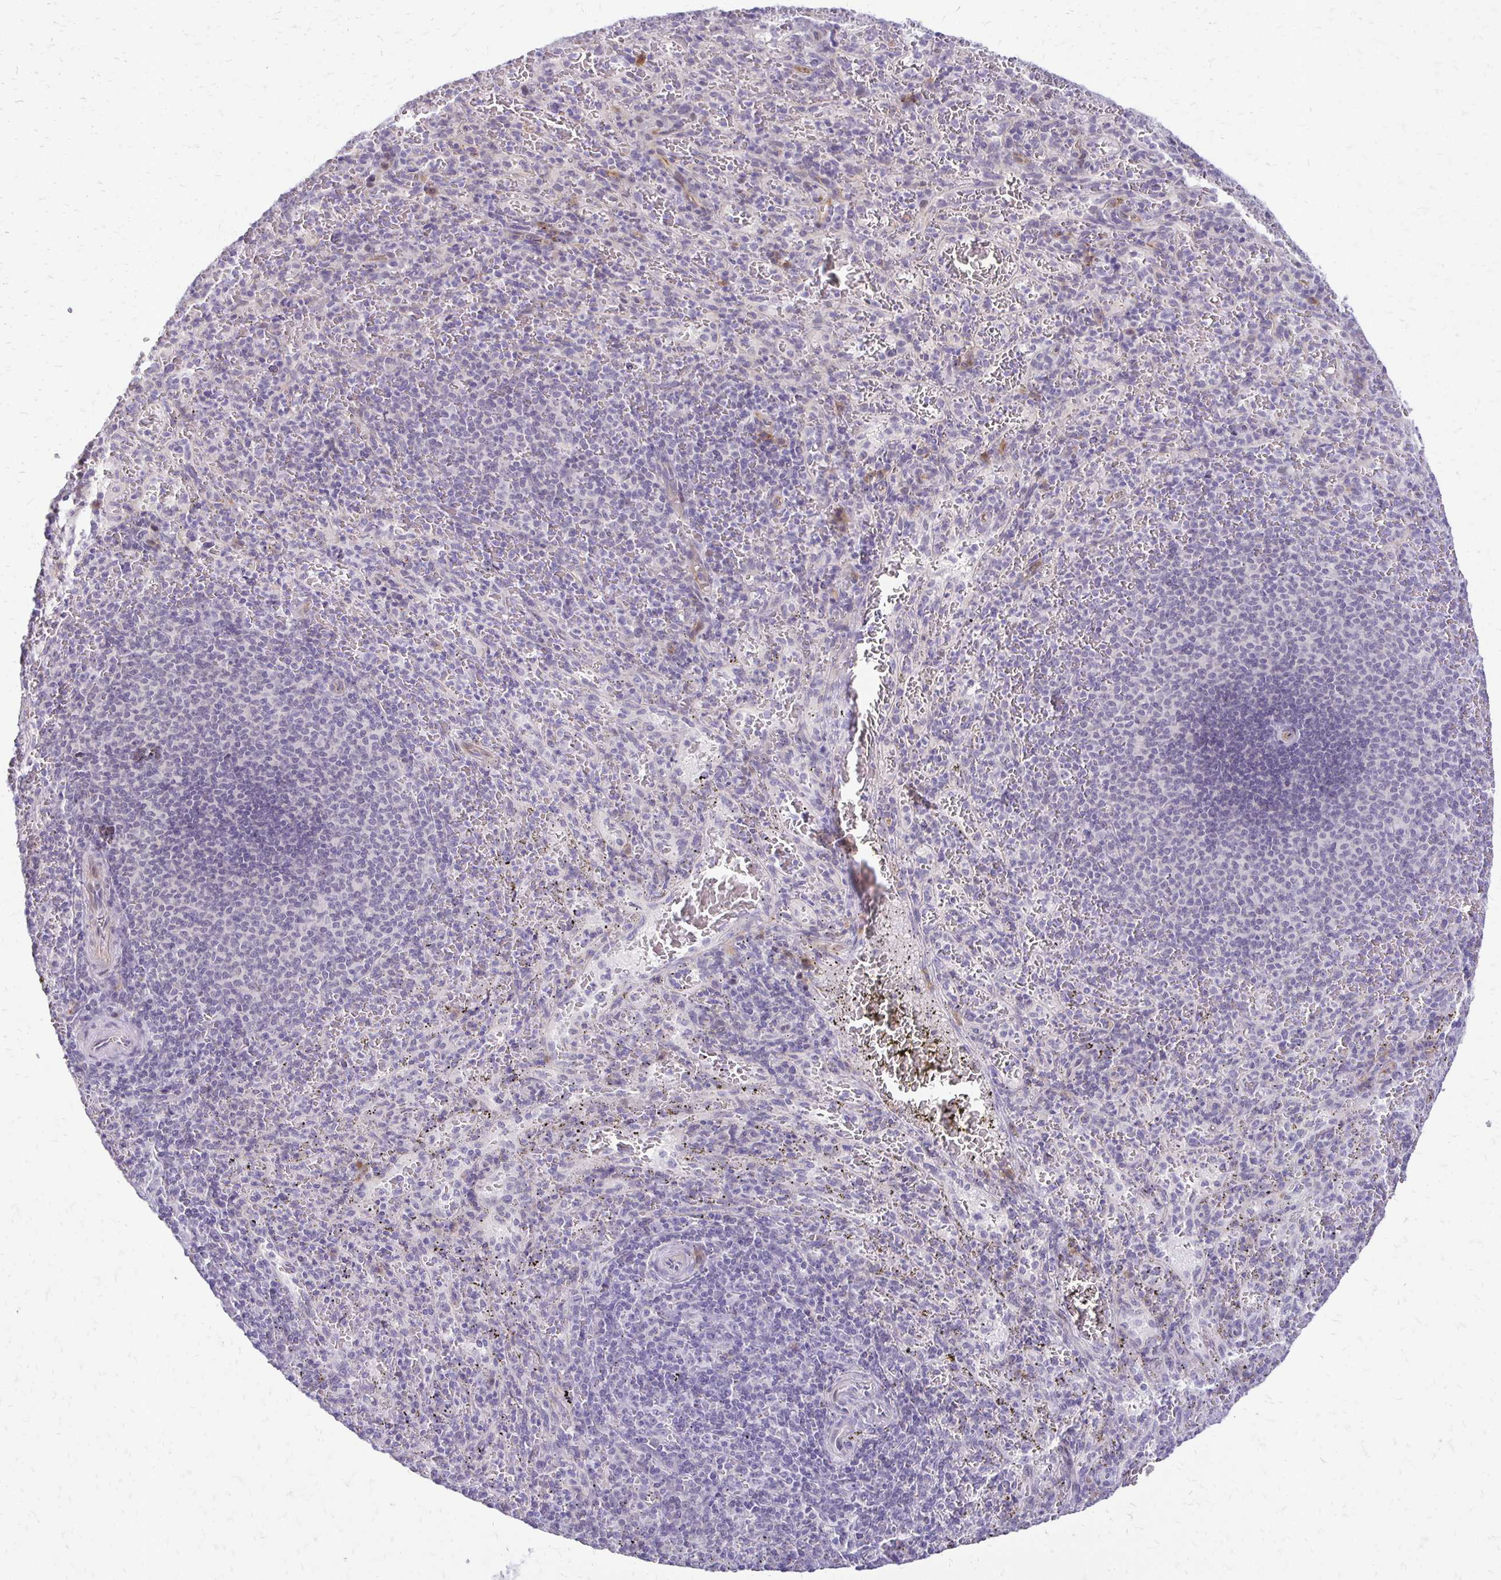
{"staining": {"intensity": "negative", "quantity": "none", "location": "none"}, "tissue": "spleen", "cell_type": "Cells in red pulp", "image_type": "normal", "snomed": [{"axis": "morphology", "description": "Normal tissue, NOS"}, {"axis": "topography", "description": "Spleen"}], "caption": "An immunohistochemistry (IHC) micrograph of normal spleen is shown. There is no staining in cells in red pulp of spleen.", "gene": "EPYC", "patient": {"sex": "male", "age": 57}}